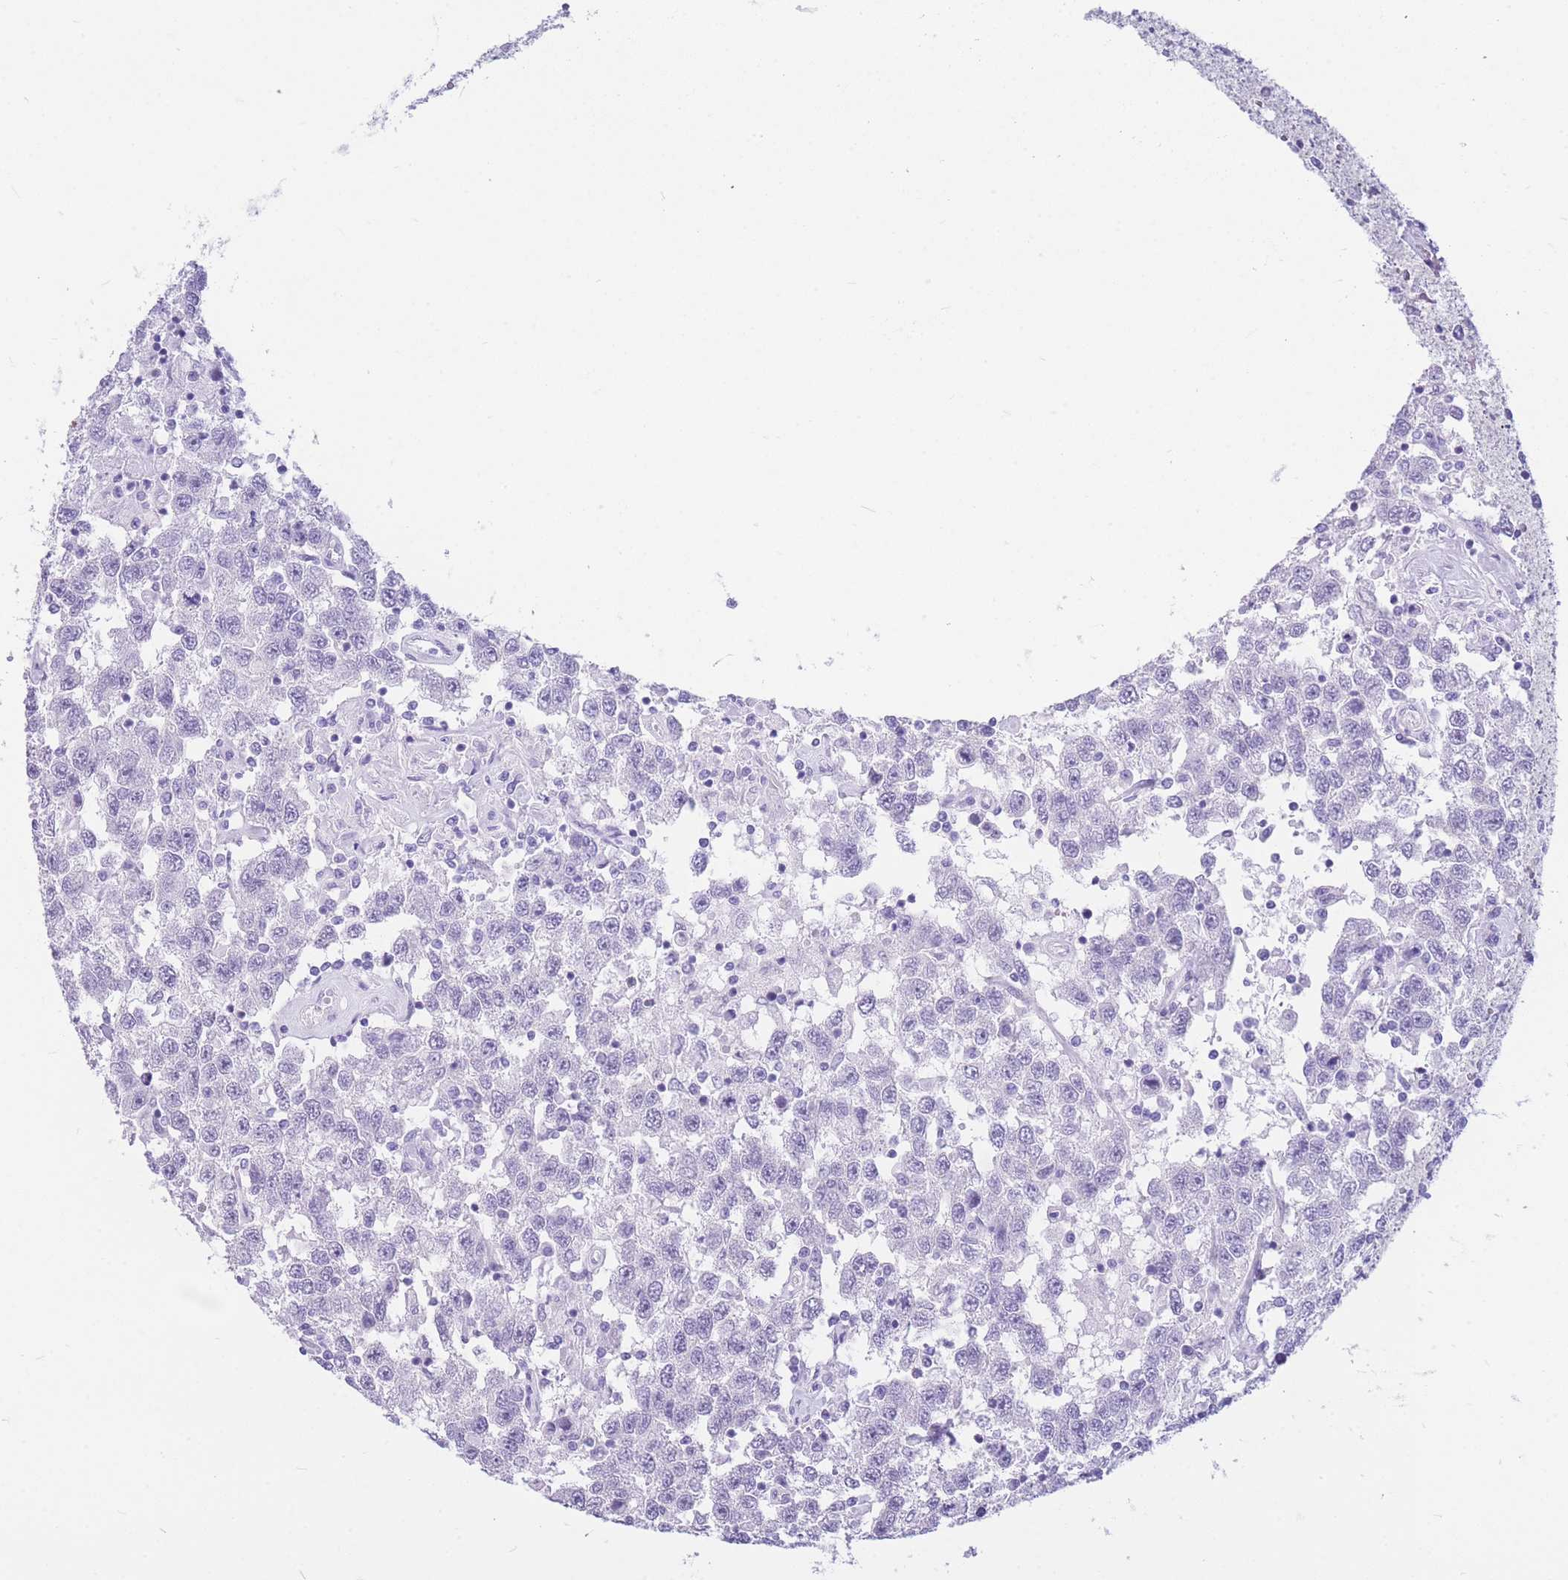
{"staining": {"intensity": "negative", "quantity": "none", "location": "none"}, "tissue": "testis cancer", "cell_type": "Tumor cells", "image_type": "cancer", "snomed": [{"axis": "morphology", "description": "Seminoma, NOS"}, {"axis": "topography", "description": "Testis"}], "caption": "An IHC image of testis cancer is shown. There is no staining in tumor cells of testis cancer.", "gene": "ZNF311", "patient": {"sex": "male", "age": 41}}